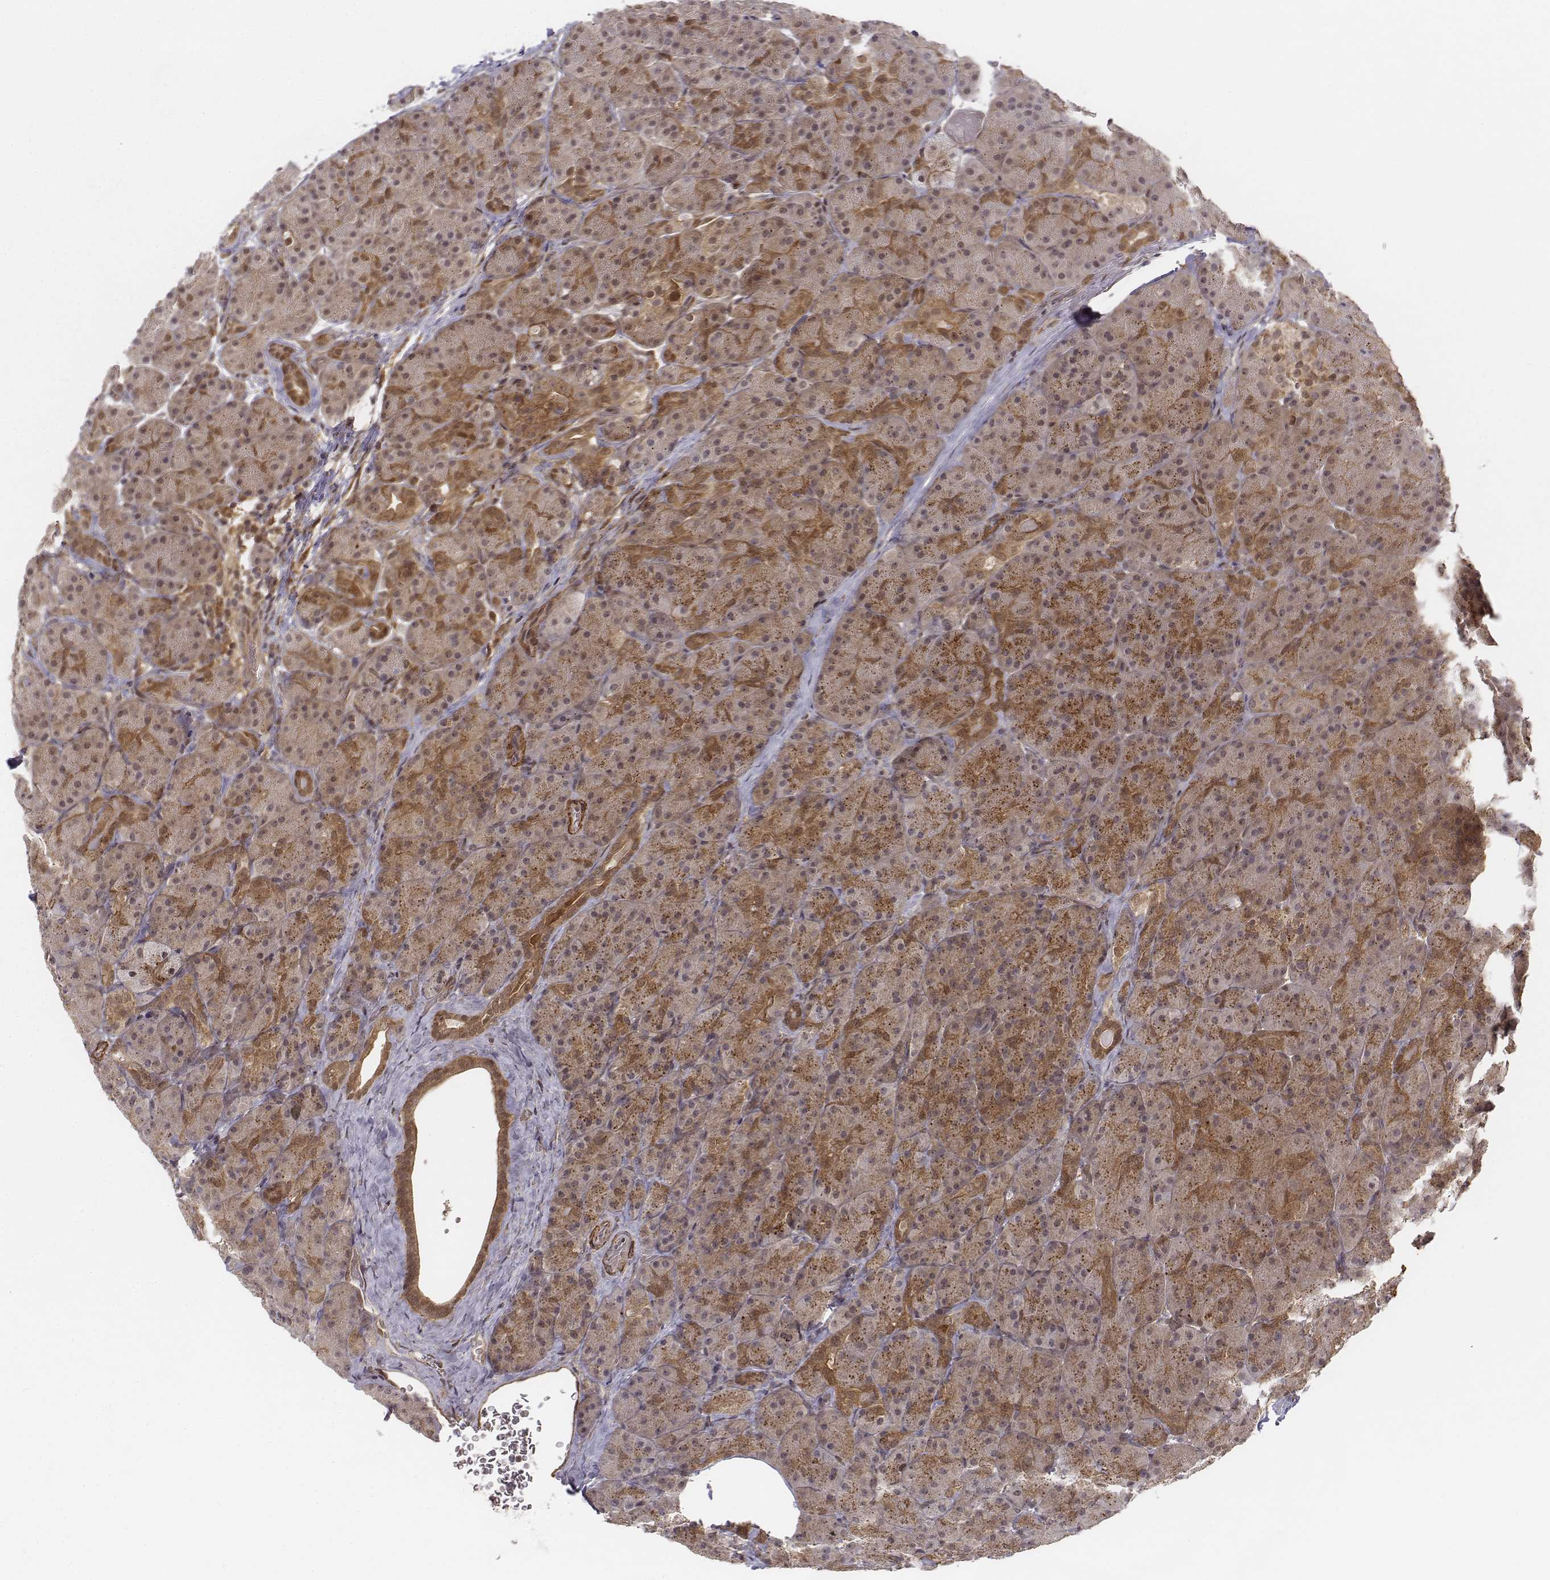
{"staining": {"intensity": "moderate", "quantity": ">75%", "location": "cytoplasmic/membranous"}, "tissue": "pancreas", "cell_type": "Exocrine glandular cells", "image_type": "normal", "snomed": [{"axis": "morphology", "description": "Normal tissue, NOS"}, {"axis": "topography", "description": "Pancreas"}], "caption": "The immunohistochemical stain highlights moderate cytoplasmic/membranous positivity in exocrine glandular cells of benign pancreas. Using DAB (3,3'-diaminobenzidine) (brown) and hematoxylin (blue) stains, captured at high magnification using brightfield microscopy.", "gene": "ZFYVE19", "patient": {"sex": "male", "age": 57}}